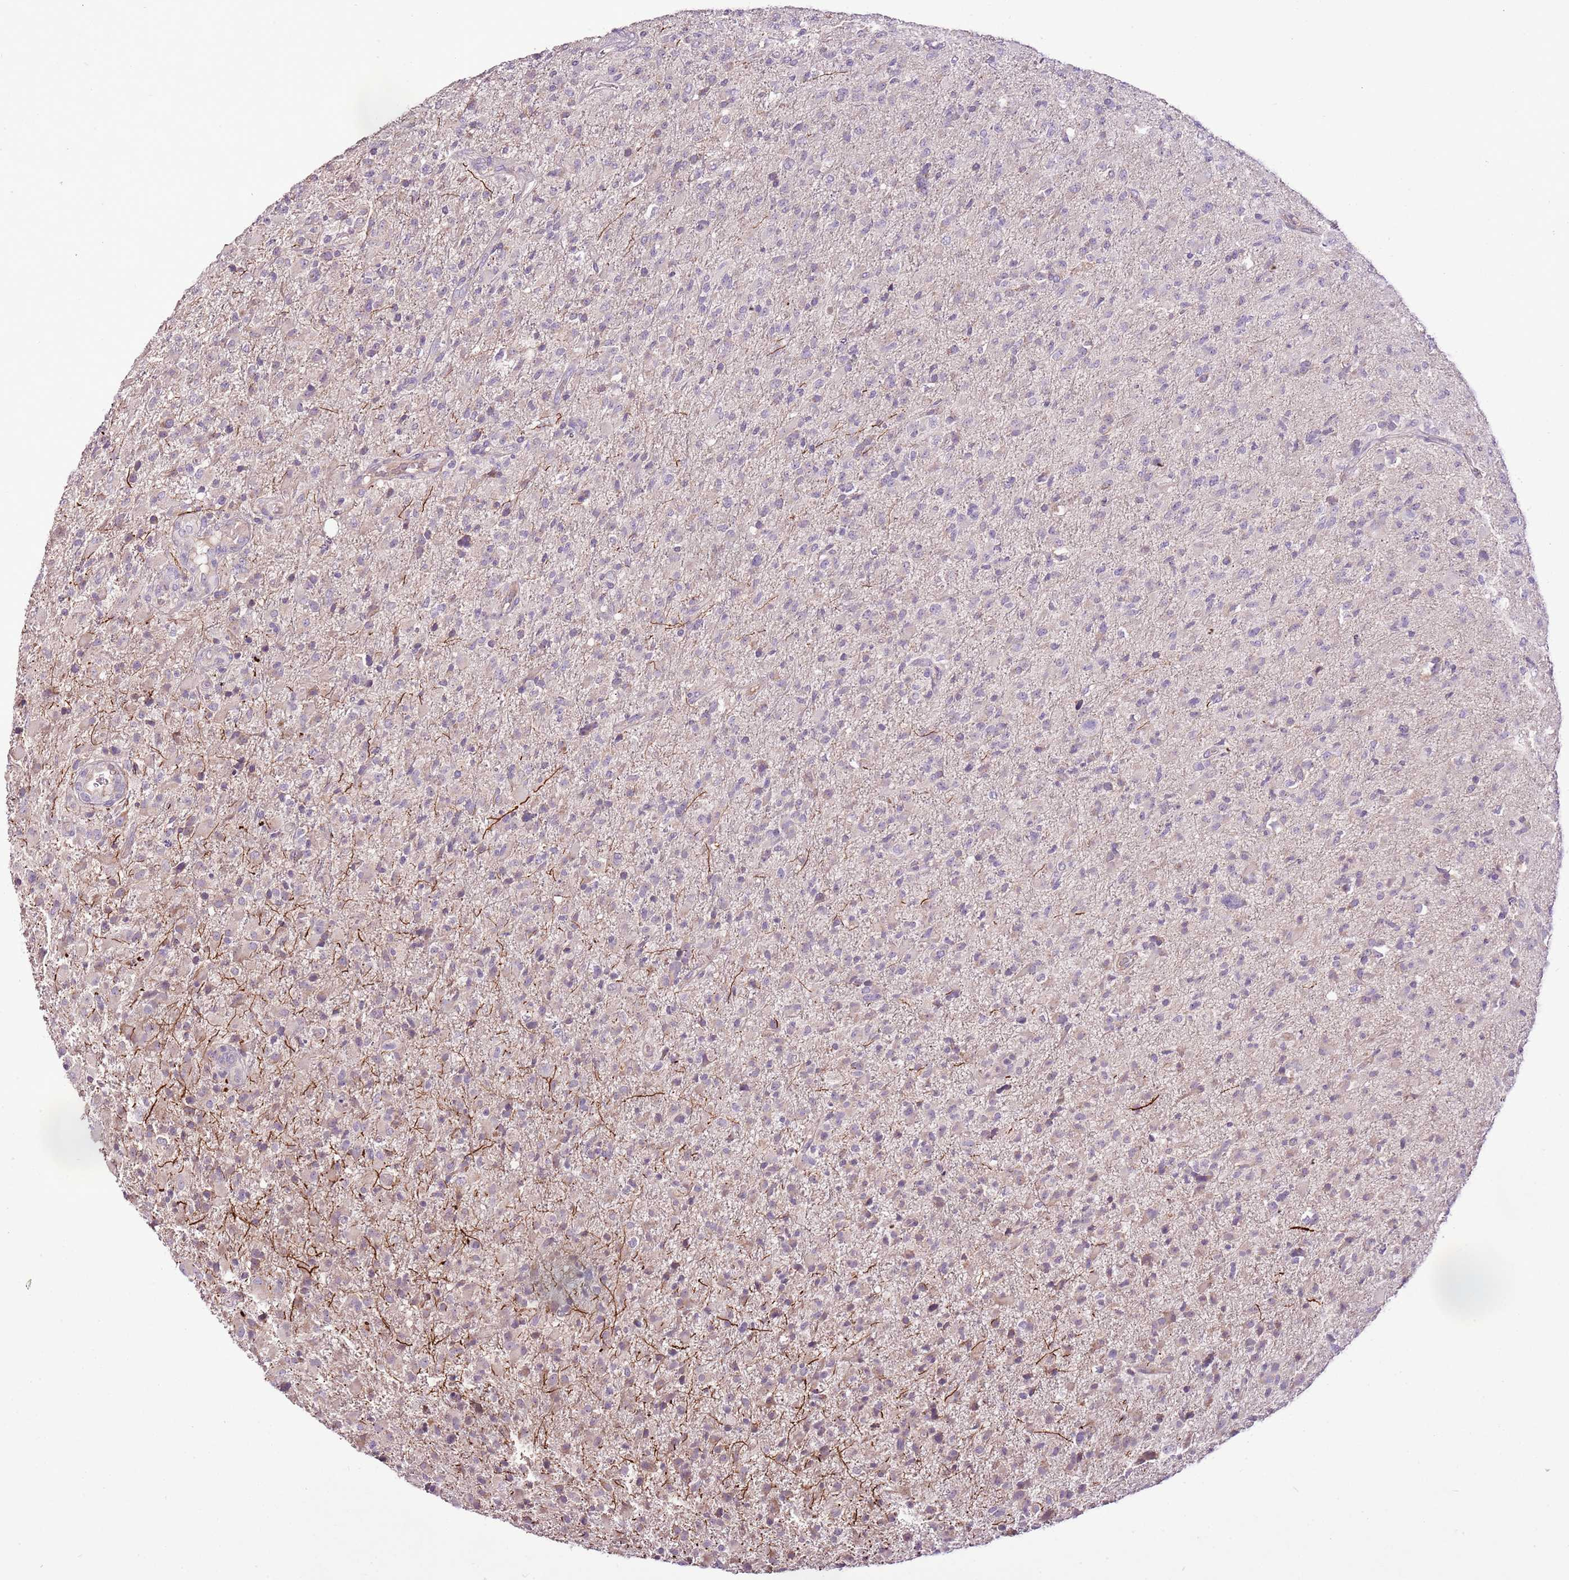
{"staining": {"intensity": "negative", "quantity": "none", "location": "none"}, "tissue": "glioma", "cell_type": "Tumor cells", "image_type": "cancer", "snomed": [{"axis": "morphology", "description": "Glioma, malignant, Low grade"}, {"axis": "topography", "description": "Brain"}], "caption": "Tumor cells are negative for brown protein staining in glioma. Brightfield microscopy of immunohistochemistry (IHC) stained with DAB (3,3'-diaminobenzidine) (brown) and hematoxylin (blue), captured at high magnification.", "gene": "CMKLR1", "patient": {"sex": "male", "age": 65}}